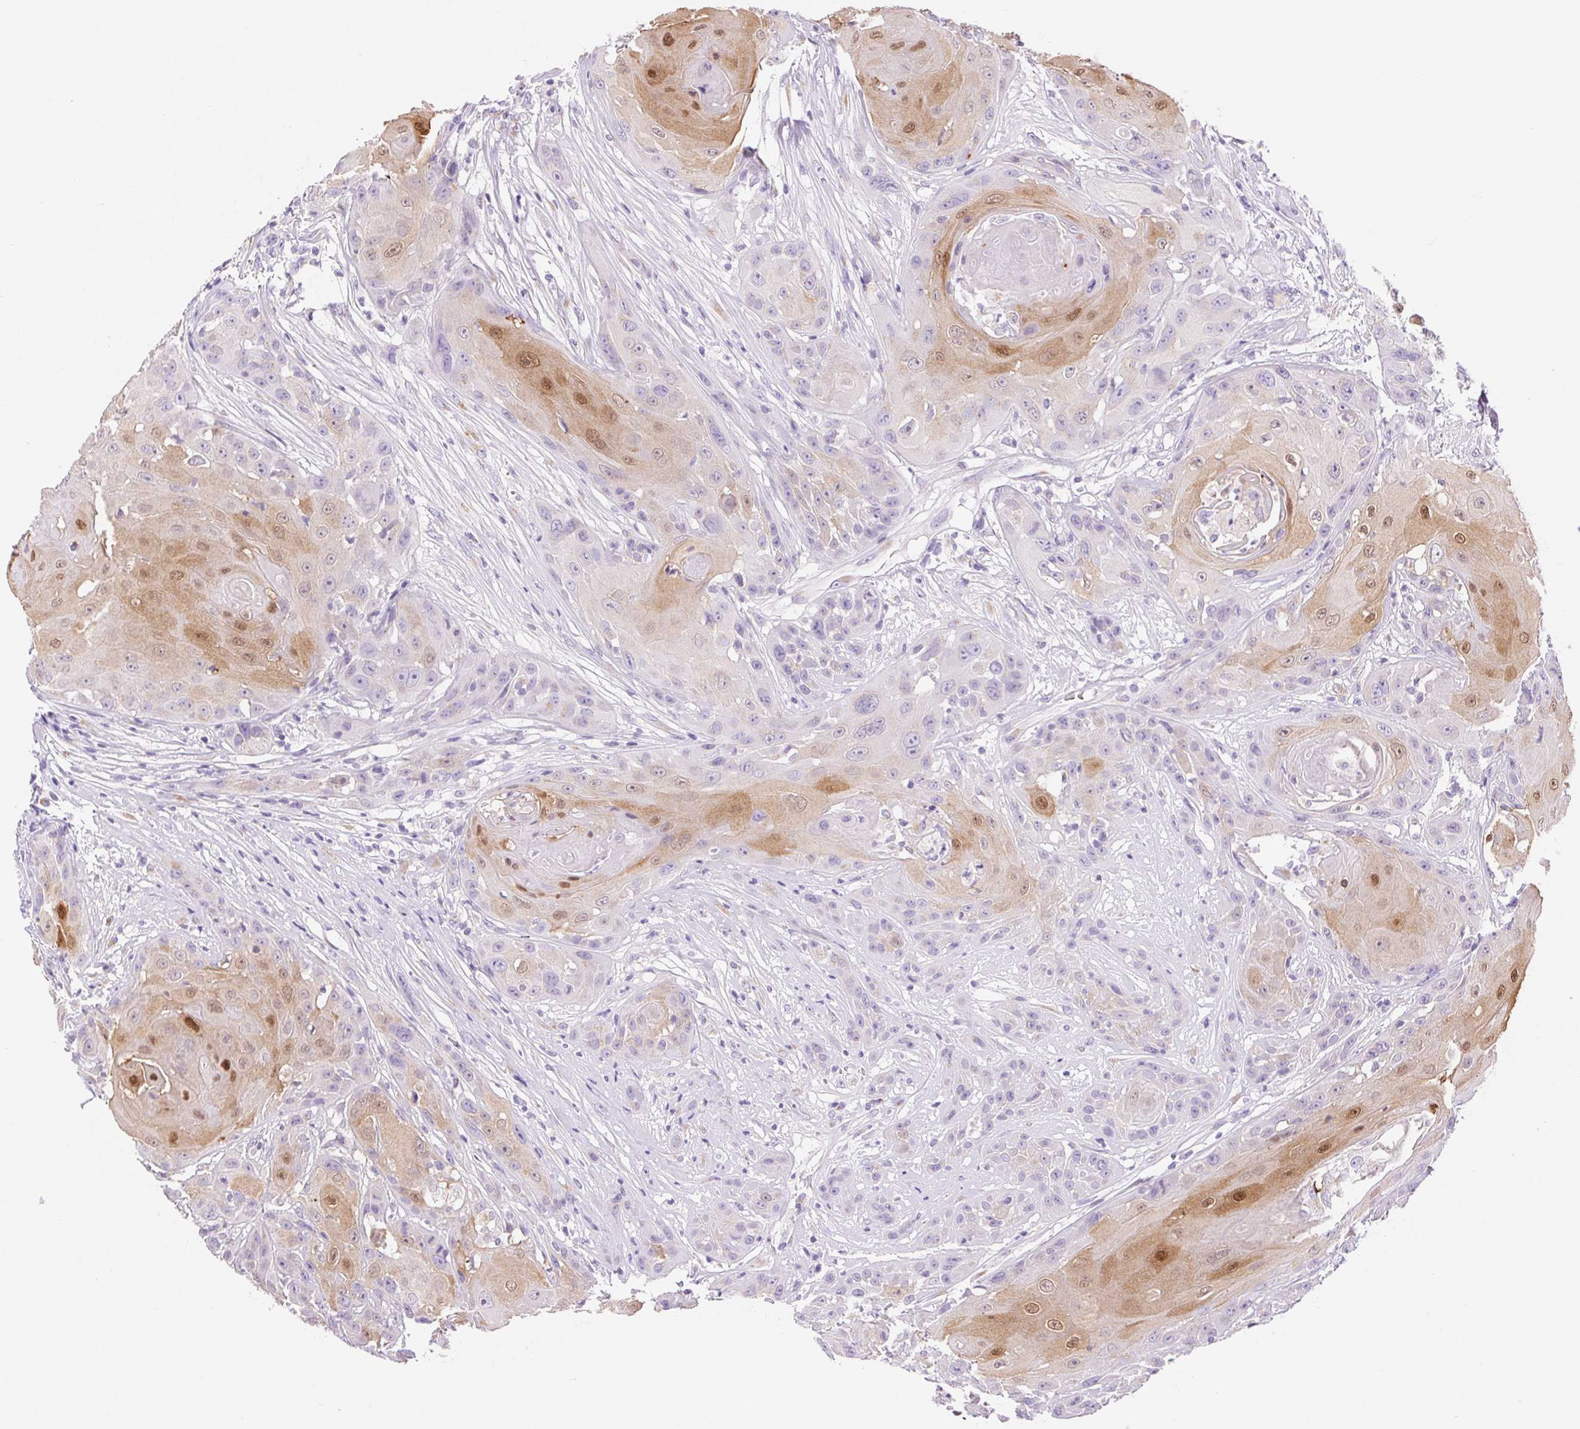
{"staining": {"intensity": "moderate", "quantity": "<25%", "location": "cytoplasmic/membranous,nuclear"}, "tissue": "head and neck cancer", "cell_type": "Tumor cells", "image_type": "cancer", "snomed": [{"axis": "morphology", "description": "Squamous cell carcinoma, NOS"}, {"axis": "topography", "description": "Skin"}, {"axis": "topography", "description": "Head-Neck"}], "caption": "The image exhibits staining of head and neck cancer, revealing moderate cytoplasmic/membranous and nuclear protein expression (brown color) within tumor cells.", "gene": "SERPINB3", "patient": {"sex": "male", "age": 80}}